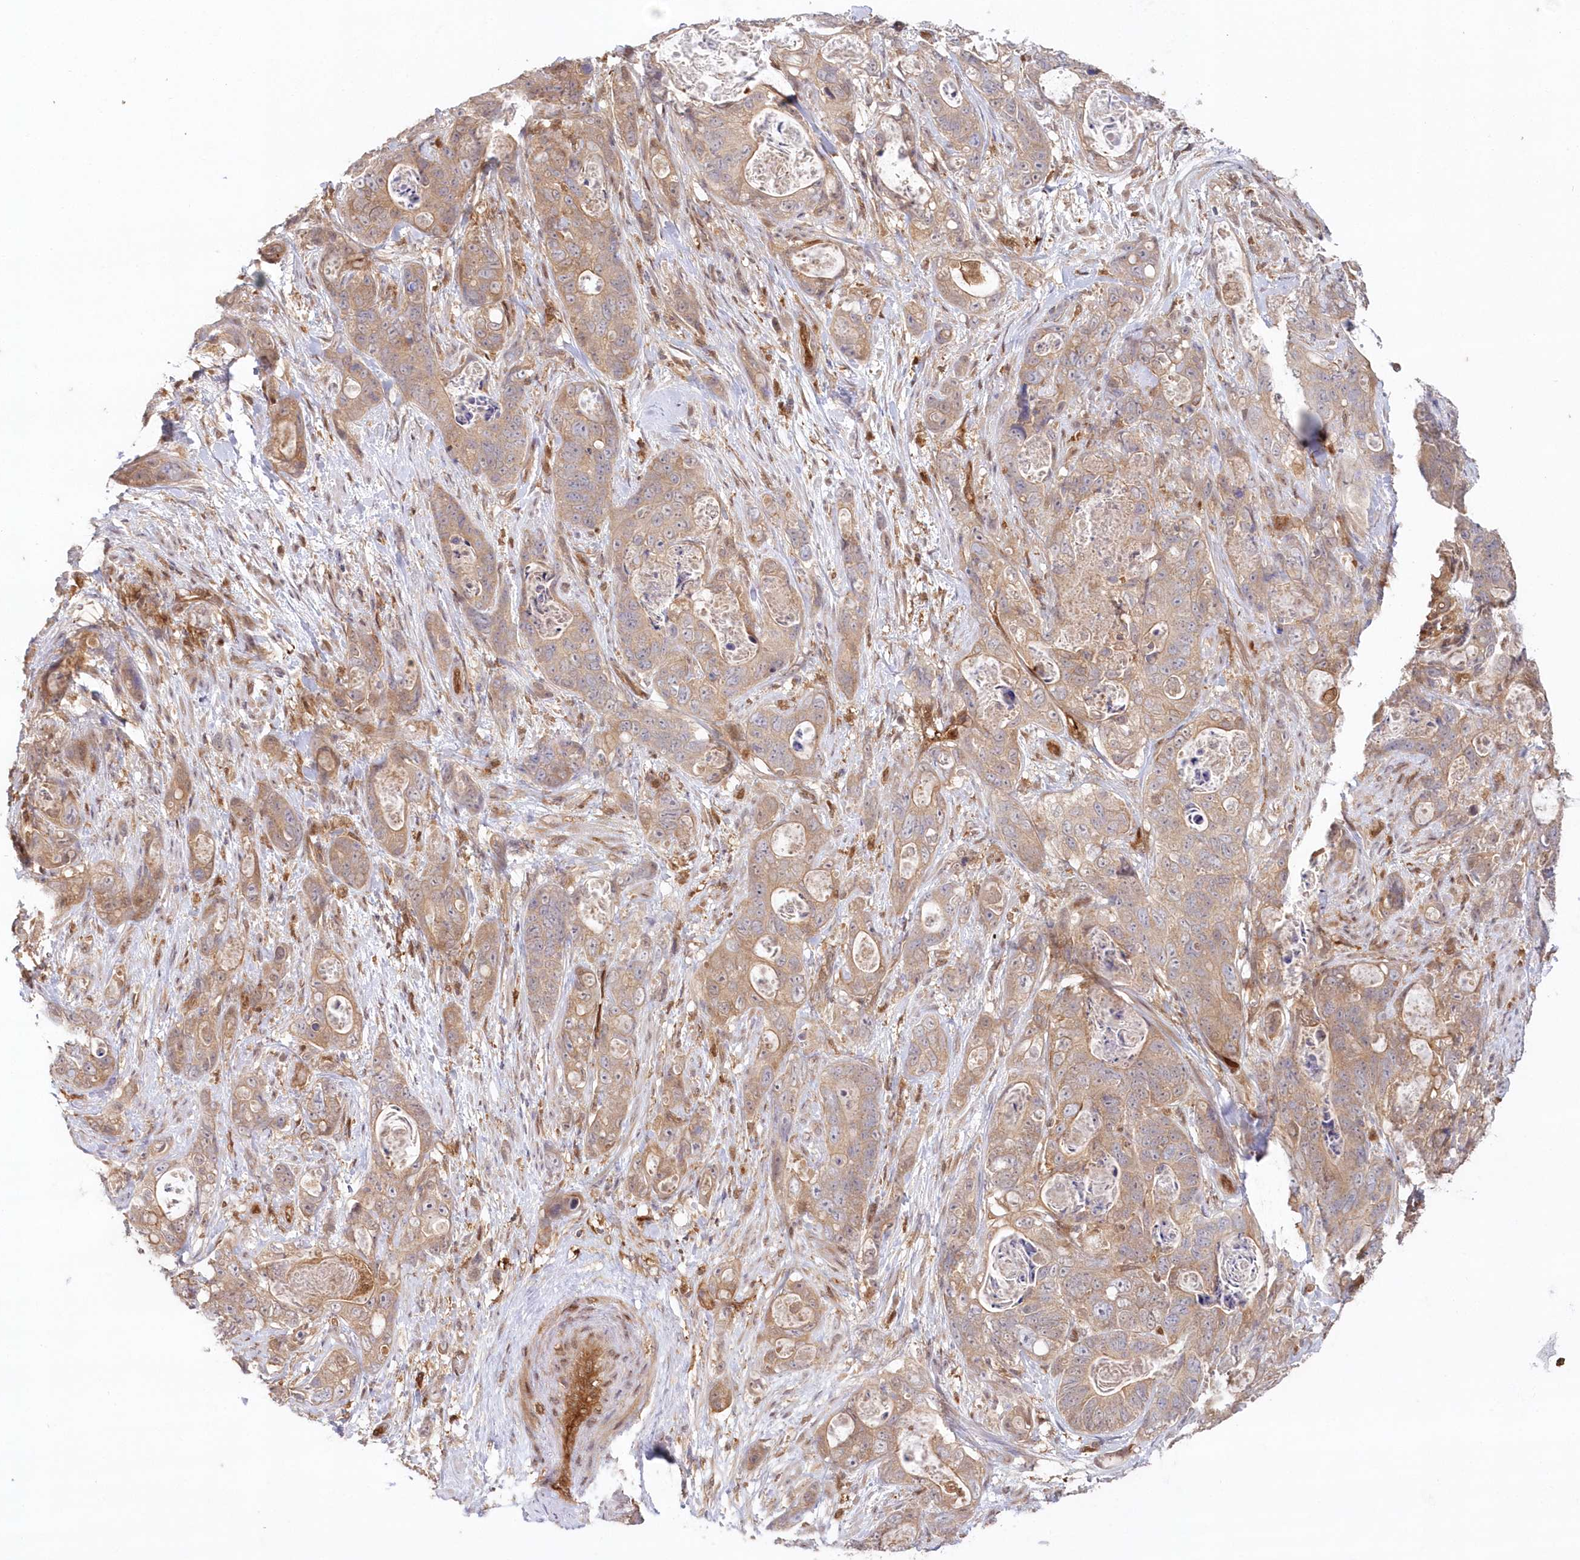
{"staining": {"intensity": "weak", "quantity": ">75%", "location": "cytoplasmic/membranous"}, "tissue": "stomach cancer", "cell_type": "Tumor cells", "image_type": "cancer", "snomed": [{"axis": "morphology", "description": "Normal tissue, NOS"}, {"axis": "morphology", "description": "Adenocarcinoma, NOS"}, {"axis": "topography", "description": "Stomach"}], "caption": "IHC photomicrograph of neoplastic tissue: stomach cancer stained using immunohistochemistry (IHC) displays low levels of weak protein expression localized specifically in the cytoplasmic/membranous of tumor cells, appearing as a cytoplasmic/membranous brown color.", "gene": "GBE1", "patient": {"sex": "female", "age": 89}}